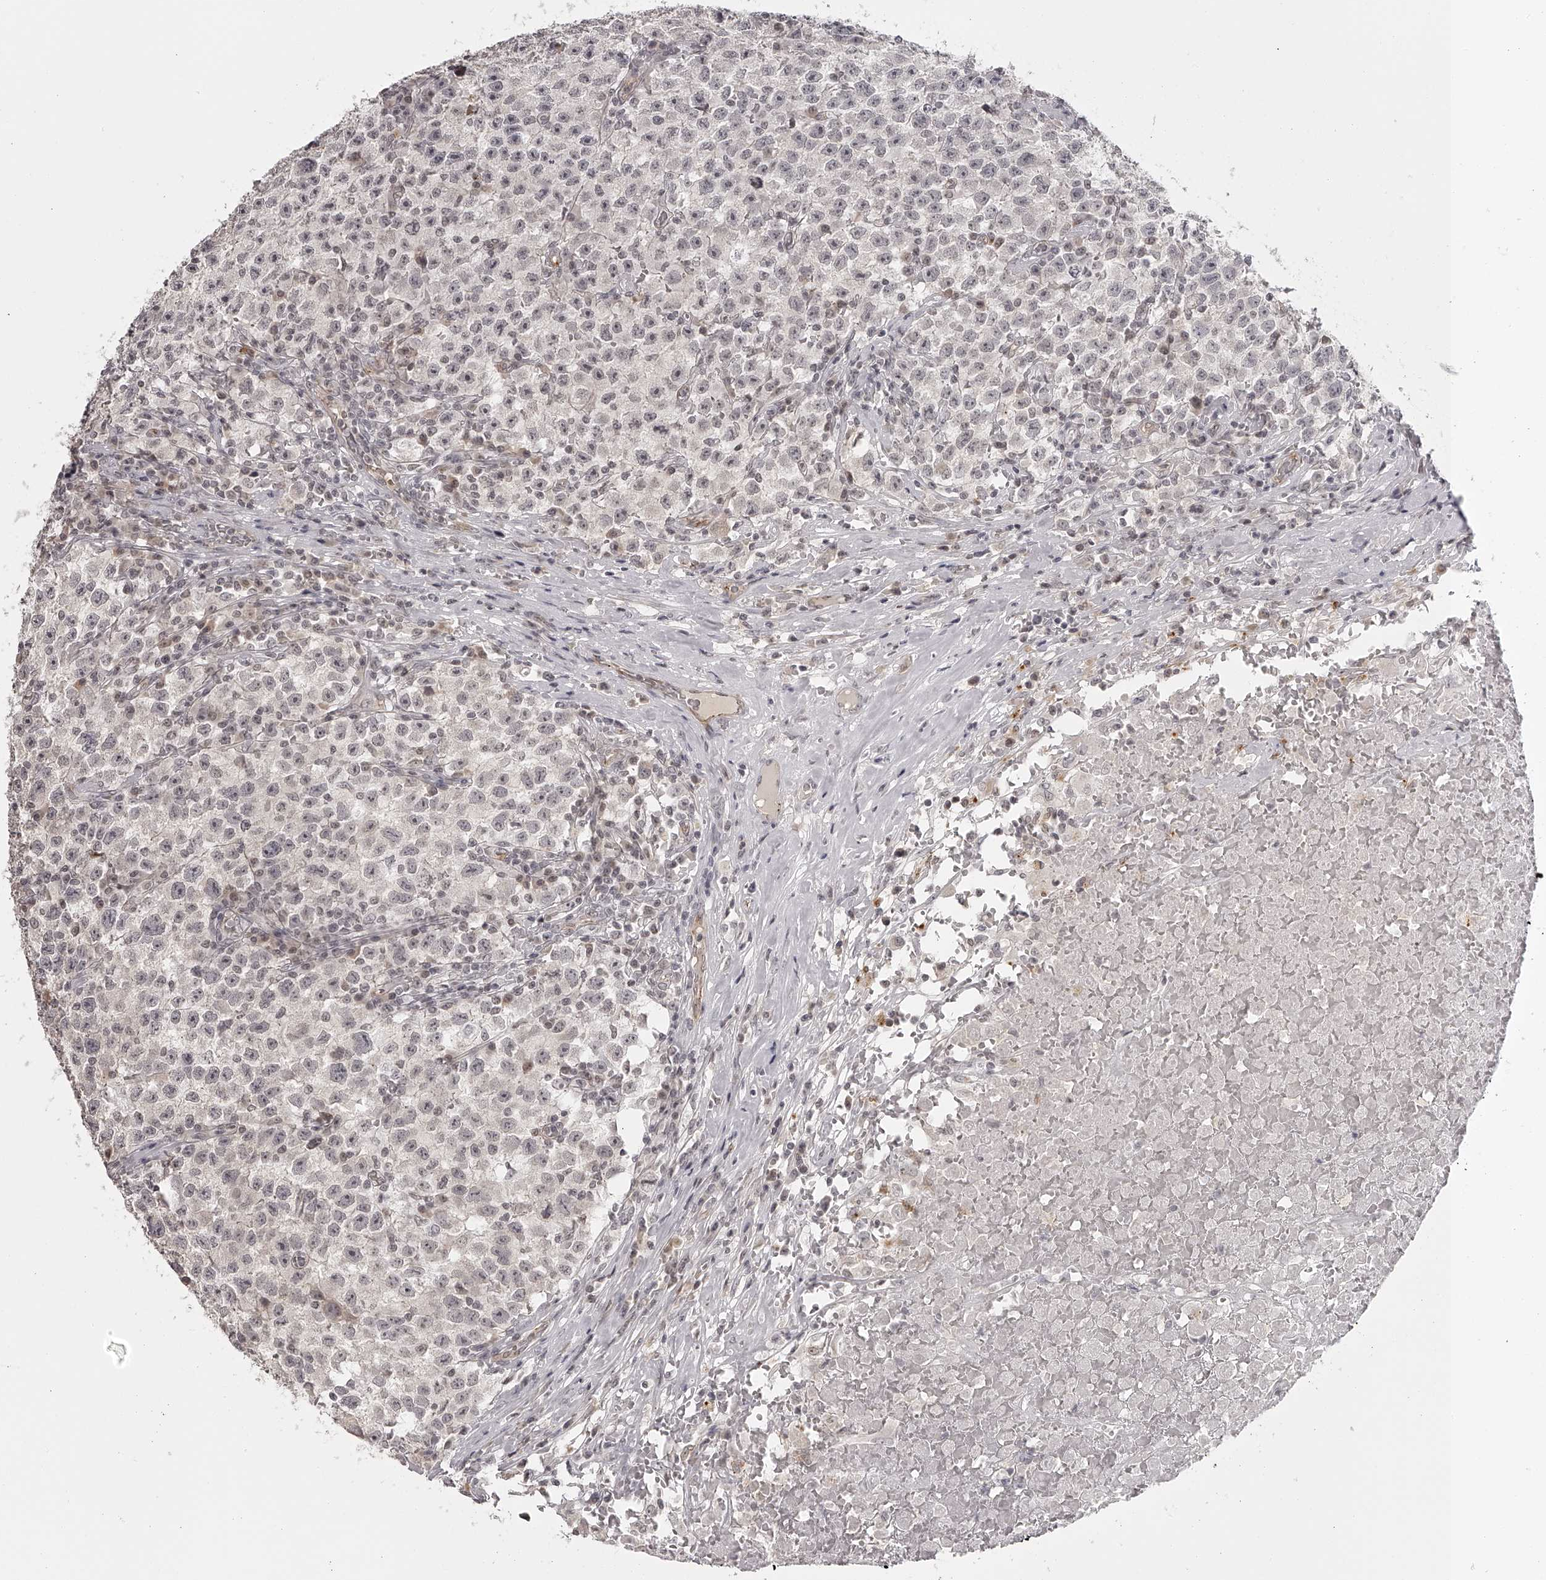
{"staining": {"intensity": "negative", "quantity": "none", "location": "none"}, "tissue": "testis cancer", "cell_type": "Tumor cells", "image_type": "cancer", "snomed": [{"axis": "morphology", "description": "Seminoma, NOS"}, {"axis": "topography", "description": "Testis"}], "caption": "Tumor cells show no significant positivity in testis cancer. Nuclei are stained in blue.", "gene": "RNF220", "patient": {"sex": "male", "age": 22}}